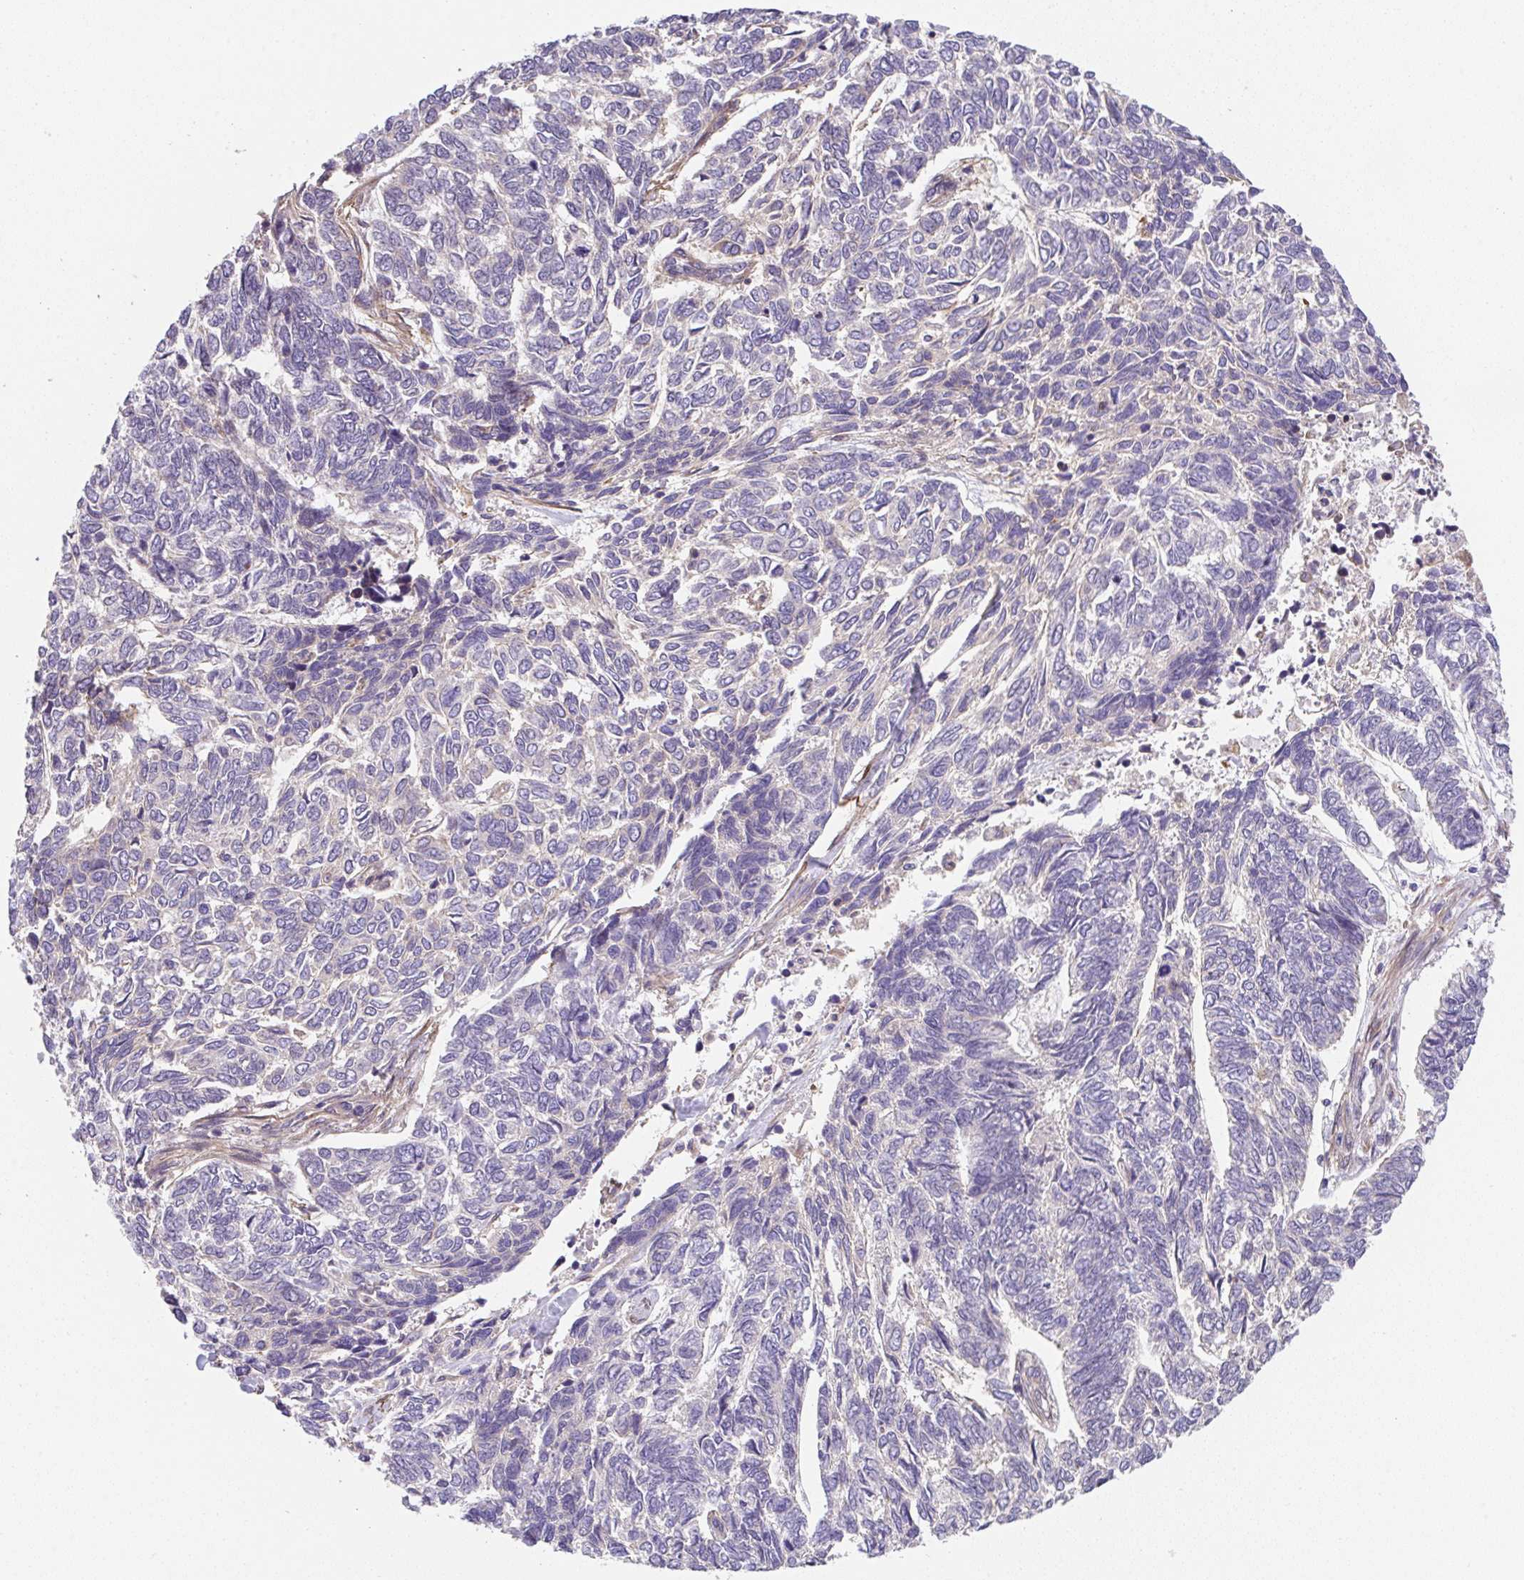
{"staining": {"intensity": "negative", "quantity": "none", "location": "none"}, "tissue": "skin cancer", "cell_type": "Tumor cells", "image_type": "cancer", "snomed": [{"axis": "morphology", "description": "Basal cell carcinoma"}, {"axis": "topography", "description": "Skin"}], "caption": "This image is of basal cell carcinoma (skin) stained with immunohistochemistry (IHC) to label a protein in brown with the nuclei are counter-stained blue. There is no staining in tumor cells.", "gene": "ZNF696", "patient": {"sex": "female", "age": 65}}